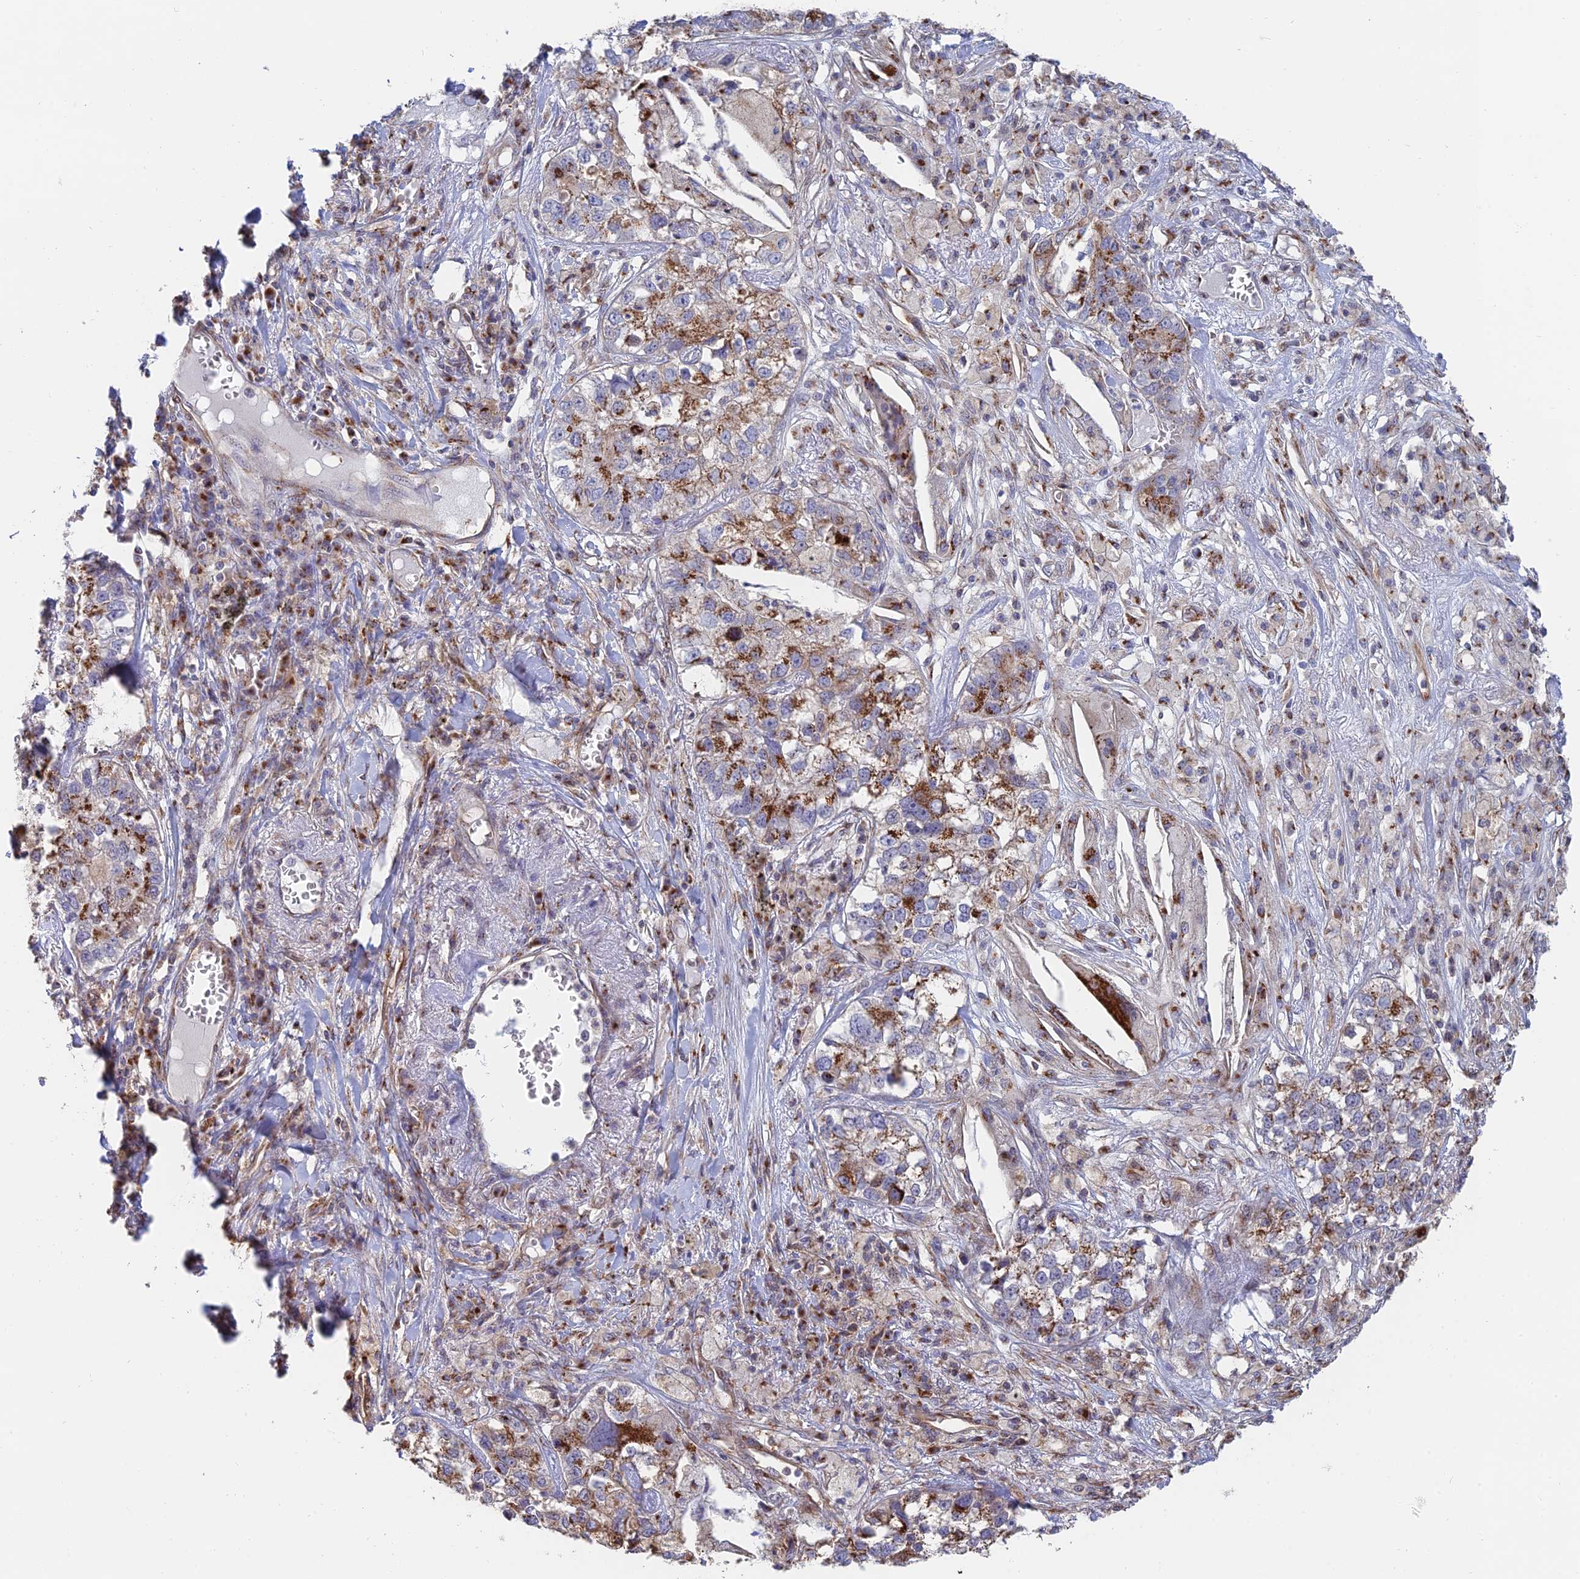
{"staining": {"intensity": "moderate", "quantity": ">75%", "location": "cytoplasmic/membranous"}, "tissue": "lung cancer", "cell_type": "Tumor cells", "image_type": "cancer", "snomed": [{"axis": "morphology", "description": "Adenocarcinoma, NOS"}, {"axis": "topography", "description": "Lung"}], "caption": "This photomicrograph shows lung cancer stained with IHC to label a protein in brown. The cytoplasmic/membranous of tumor cells show moderate positivity for the protein. Nuclei are counter-stained blue.", "gene": "HS2ST1", "patient": {"sex": "male", "age": 49}}